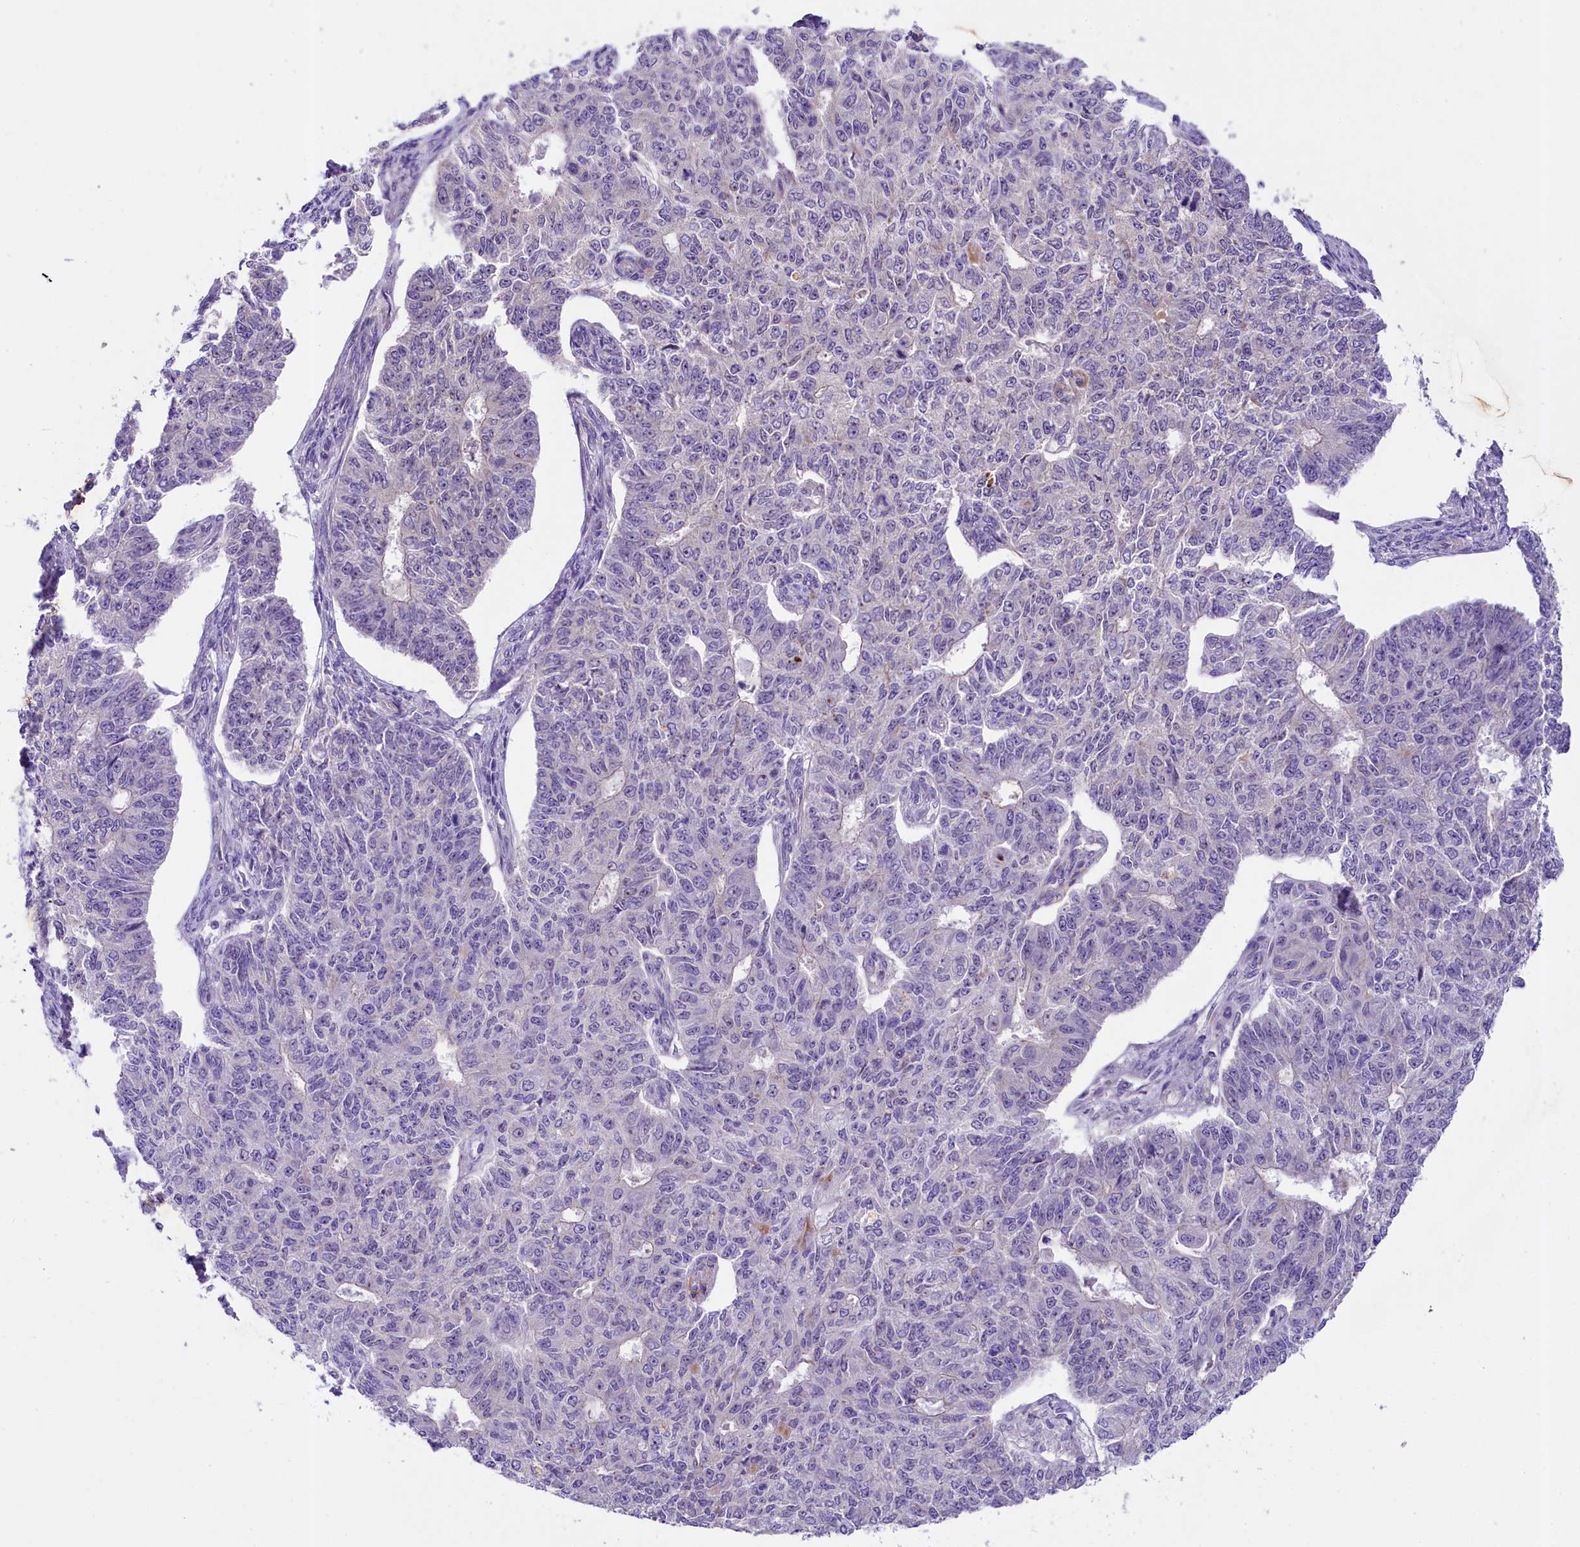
{"staining": {"intensity": "negative", "quantity": "none", "location": "none"}, "tissue": "endometrial cancer", "cell_type": "Tumor cells", "image_type": "cancer", "snomed": [{"axis": "morphology", "description": "Adenocarcinoma, NOS"}, {"axis": "topography", "description": "Endometrium"}], "caption": "Immunohistochemical staining of human endometrial cancer (adenocarcinoma) demonstrates no significant positivity in tumor cells.", "gene": "UBXN6", "patient": {"sex": "female", "age": 32}}